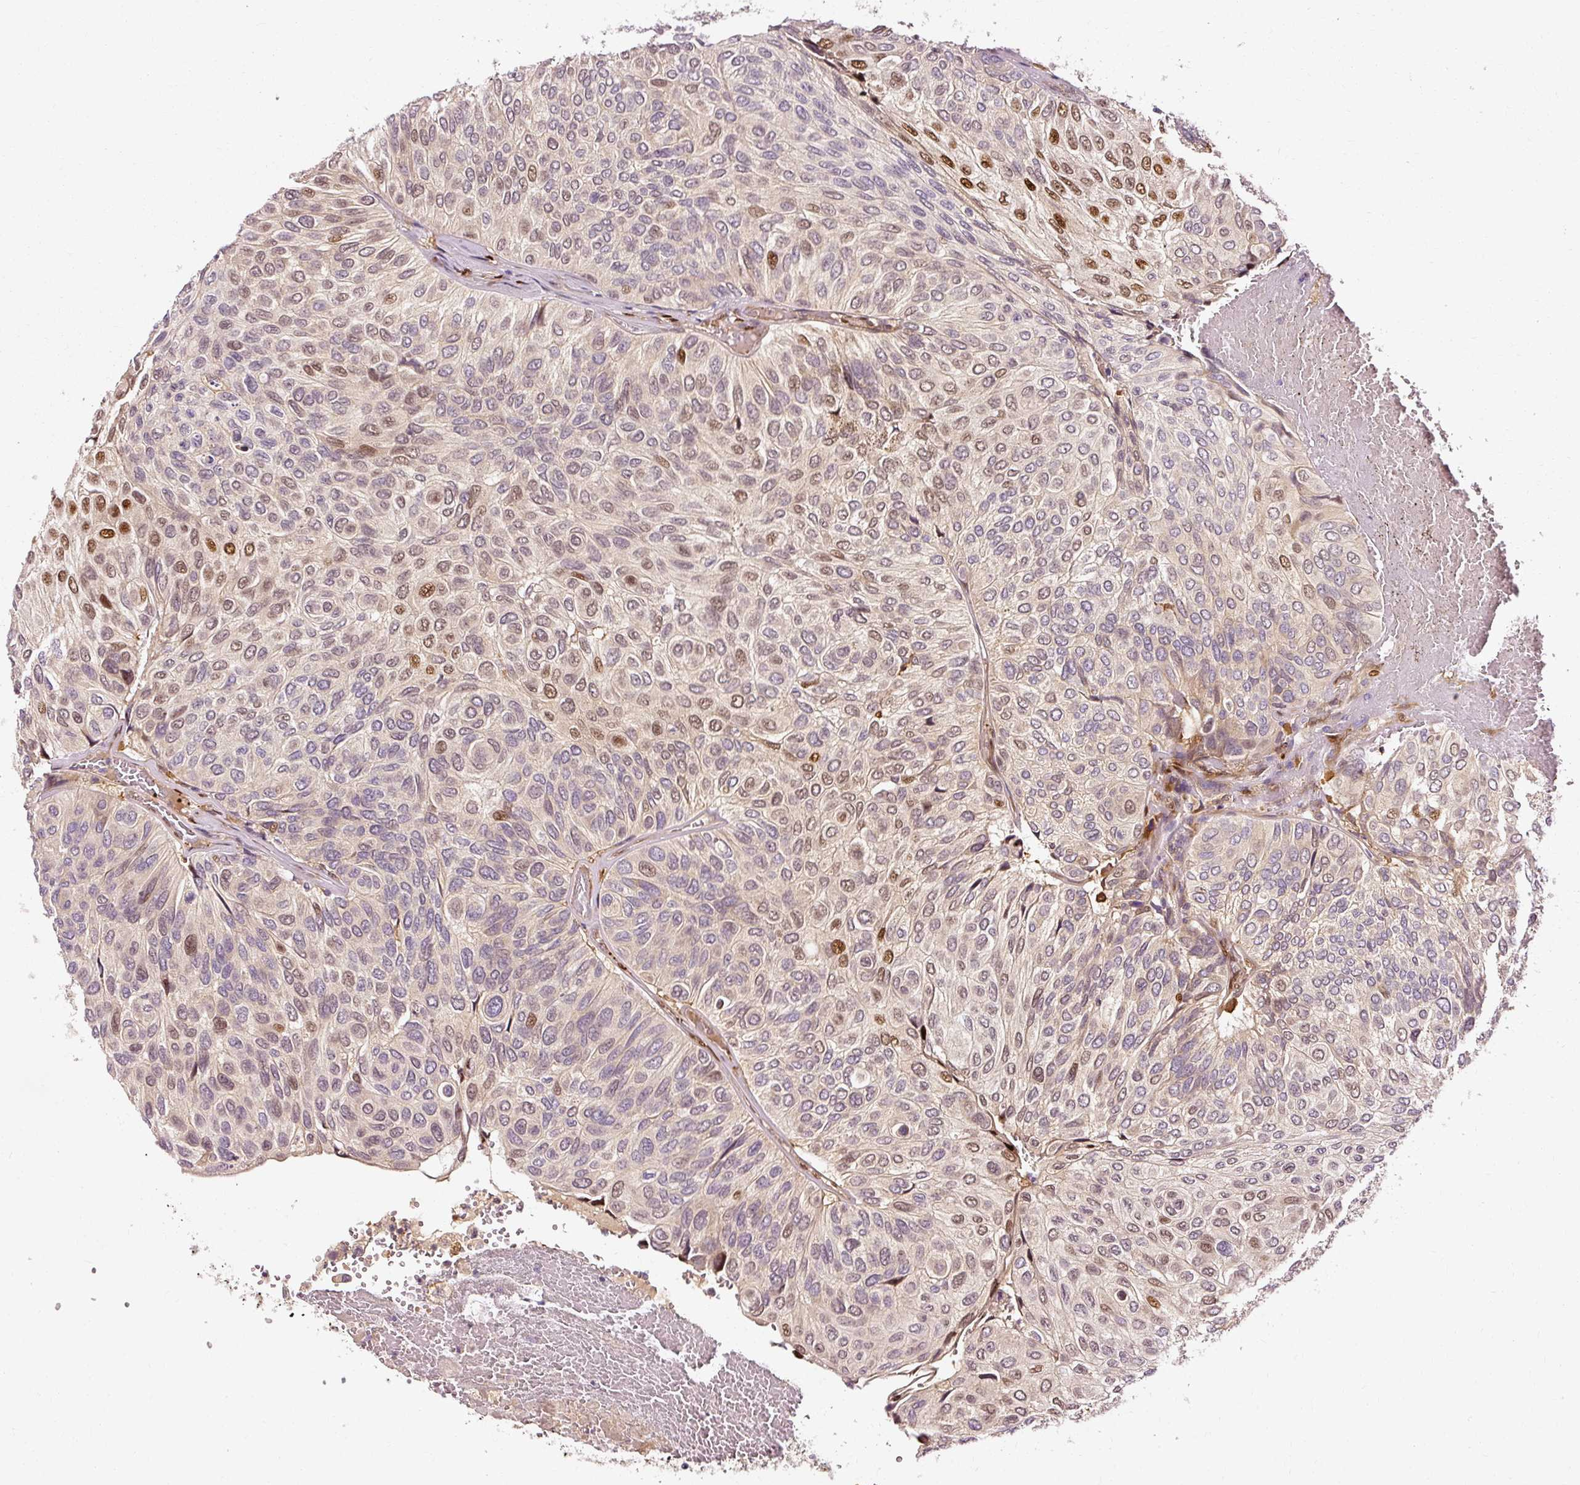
{"staining": {"intensity": "moderate", "quantity": "<25%", "location": "nuclear"}, "tissue": "urothelial cancer", "cell_type": "Tumor cells", "image_type": "cancer", "snomed": [{"axis": "morphology", "description": "Urothelial carcinoma, High grade"}, {"axis": "topography", "description": "Urinary bladder"}], "caption": "Immunohistochemical staining of human urothelial carcinoma (high-grade) demonstrates low levels of moderate nuclear protein staining in approximately <25% of tumor cells.", "gene": "NAPA", "patient": {"sex": "male", "age": 66}}